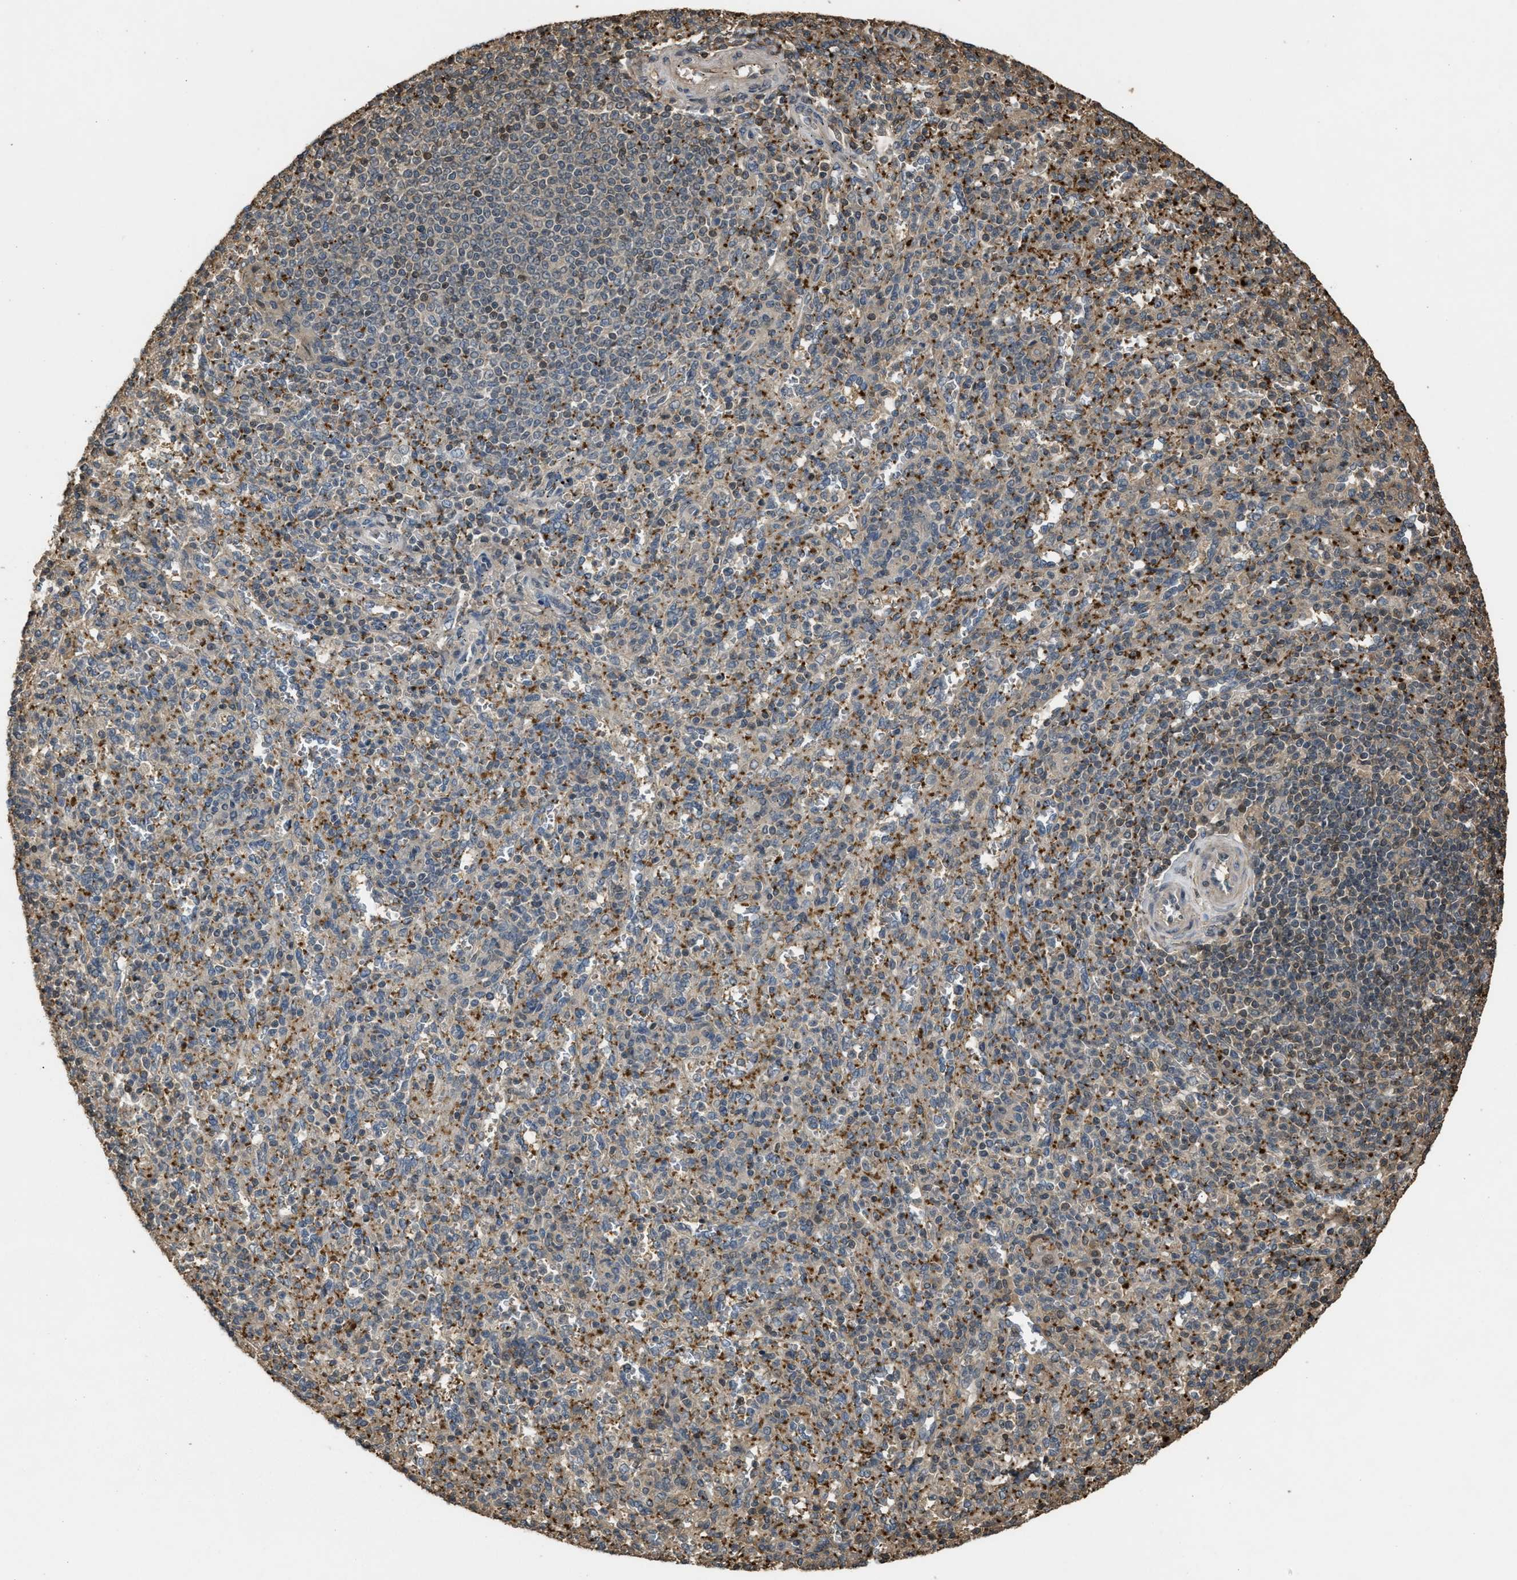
{"staining": {"intensity": "moderate", "quantity": "25%-75%", "location": "cytoplasmic/membranous"}, "tissue": "spleen", "cell_type": "Cells in red pulp", "image_type": "normal", "snomed": [{"axis": "morphology", "description": "Normal tissue, NOS"}, {"axis": "topography", "description": "Spleen"}], "caption": "Protein expression analysis of benign human spleen reveals moderate cytoplasmic/membranous expression in approximately 25%-75% of cells in red pulp. (DAB (3,3'-diaminobenzidine) IHC with brightfield microscopy, high magnification).", "gene": "ARHGDIA", "patient": {"sex": "male", "age": 36}}